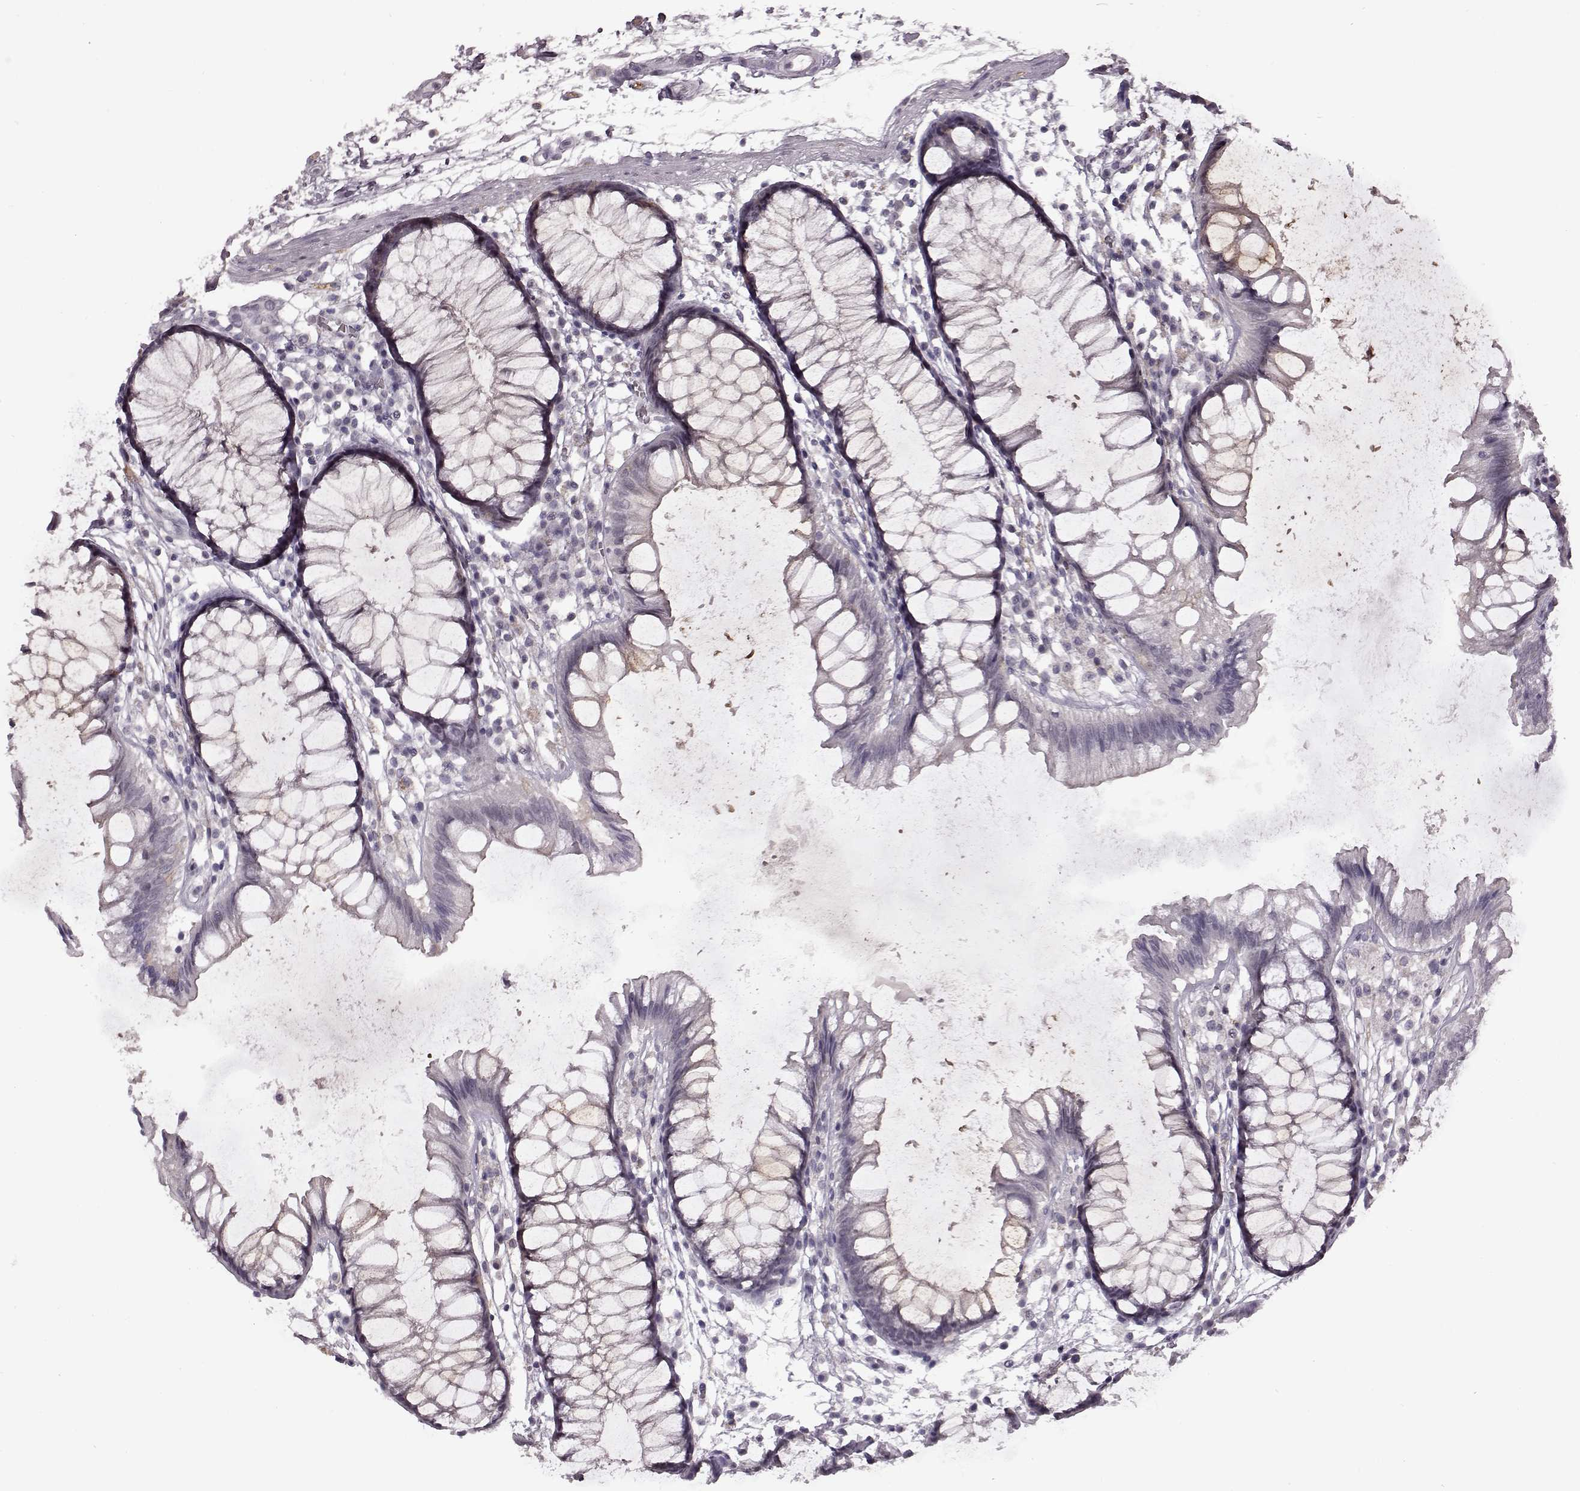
{"staining": {"intensity": "negative", "quantity": "none", "location": "none"}, "tissue": "colon", "cell_type": "Endothelial cells", "image_type": "normal", "snomed": [{"axis": "morphology", "description": "Normal tissue, NOS"}, {"axis": "morphology", "description": "Adenocarcinoma, NOS"}, {"axis": "topography", "description": "Colon"}], "caption": "High magnification brightfield microscopy of normal colon stained with DAB (3,3'-diaminobenzidine) (brown) and counterstained with hematoxylin (blue): endothelial cells show no significant positivity.", "gene": "STX1A", "patient": {"sex": "male", "age": 65}}